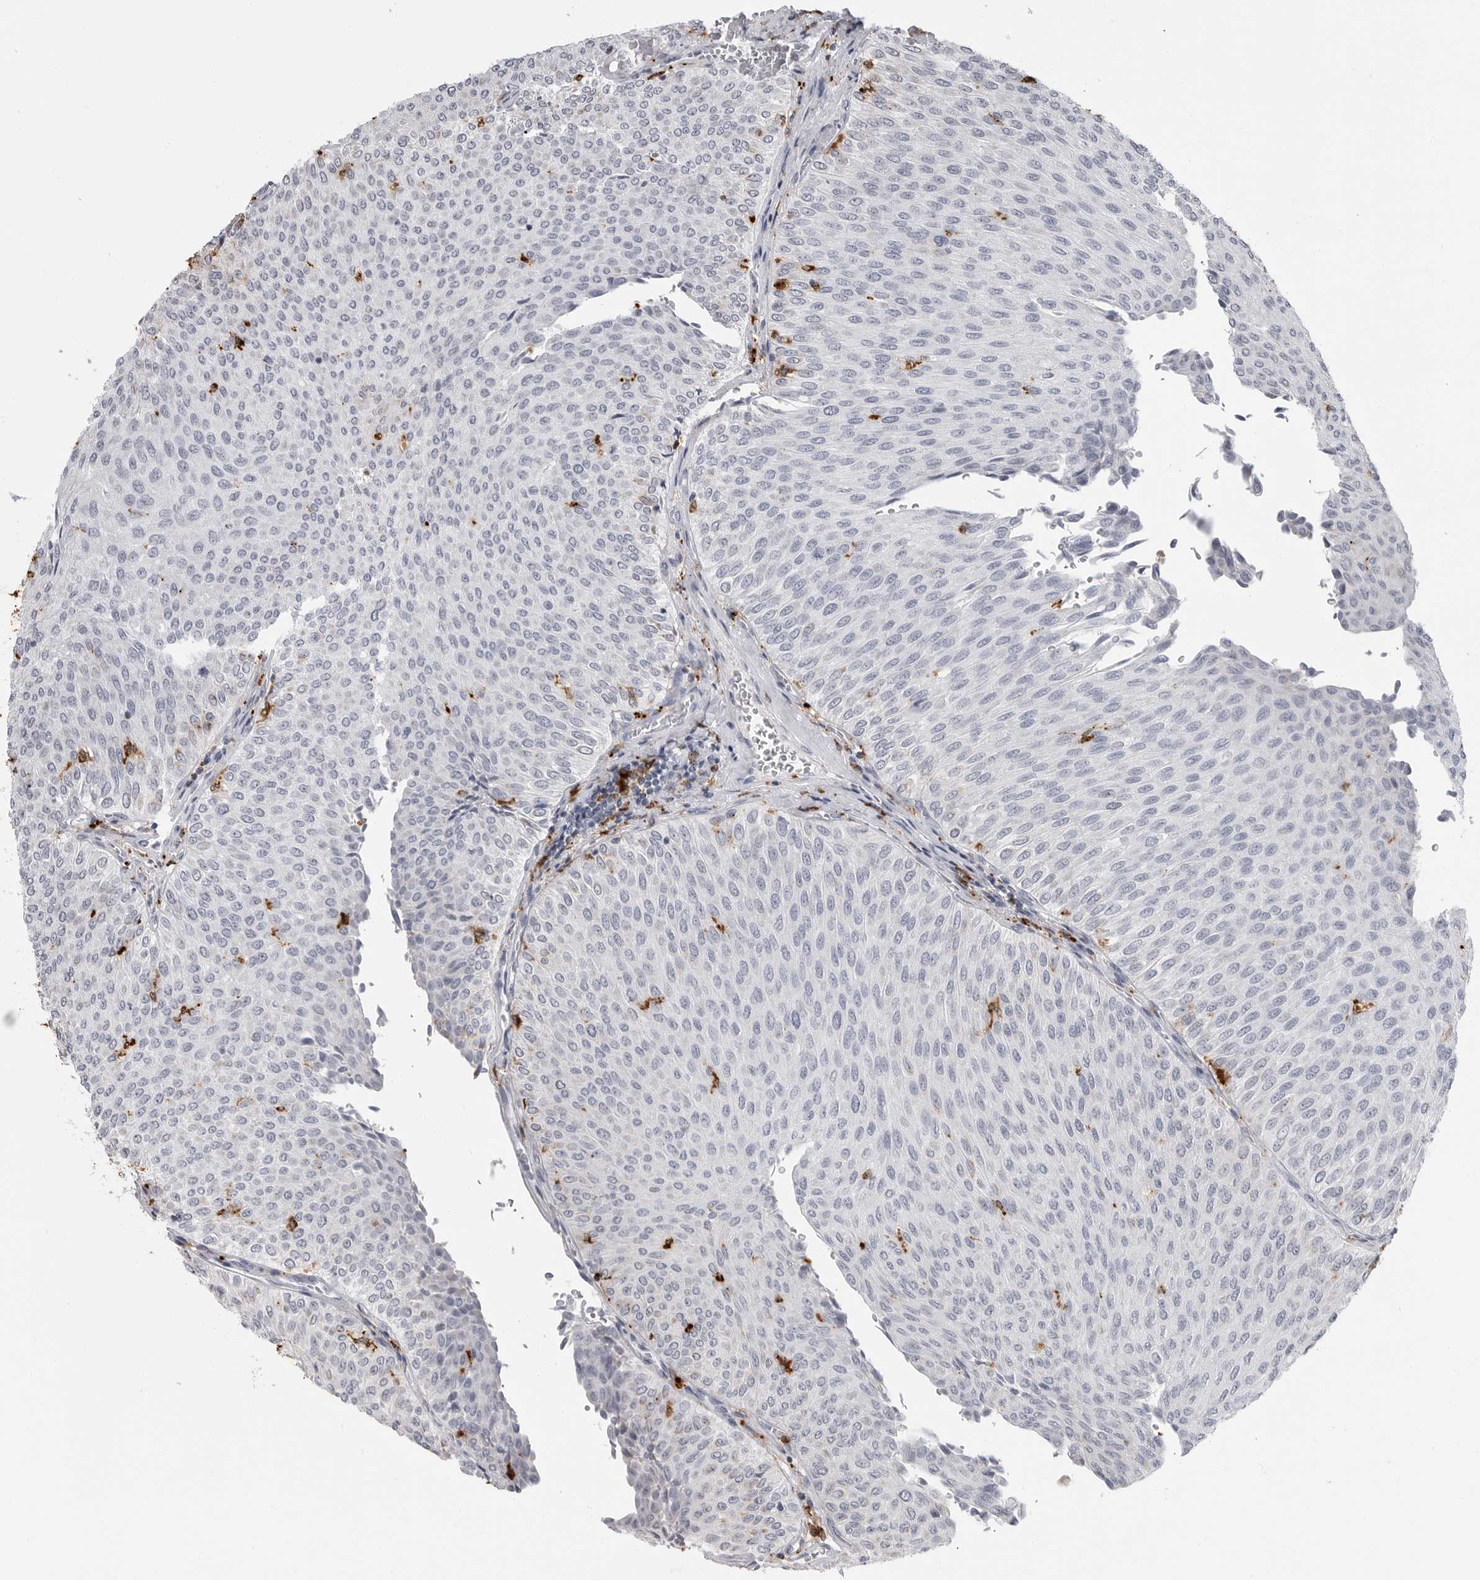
{"staining": {"intensity": "negative", "quantity": "none", "location": "none"}, "tissue": "urothelial cancer", "cell_type": "Tumor cells", "image_type": "cancer", "snomed": [{"axis": "morphology", "description": "Urothelial carcinoma, Low grade"}, {"axis": "topography", "description": "Urinary bladder"}], "caption": "Tumor cells are negative for brown protein staining in urothelial carcinoma (low-grade).", "gene": "IFI30", "patient": {"sex": "male", "age": 78}}